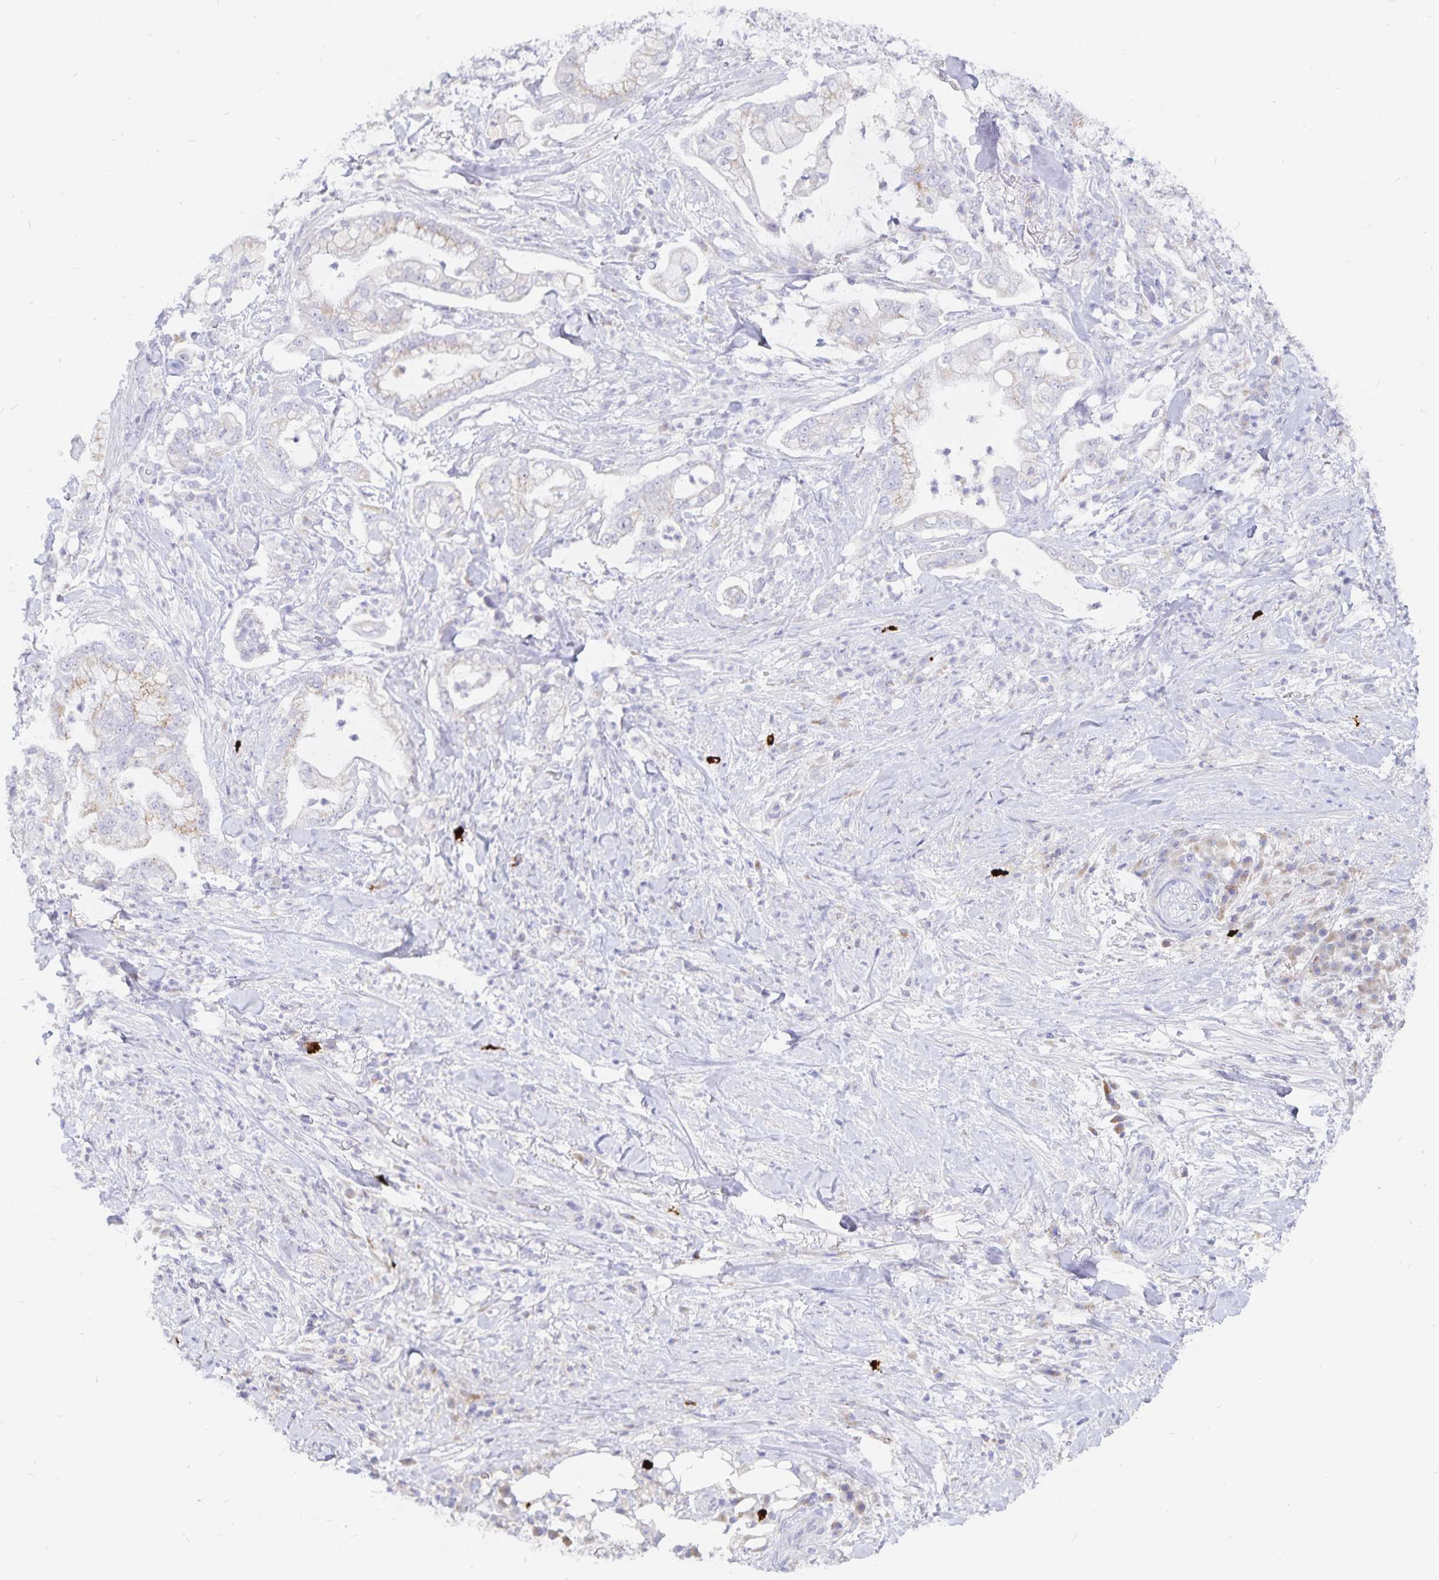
{"staining": {"intensity": "weak", "quantity": "<25%", "location": "cytoplasmic/membranous"}, "tissue": "pancreatic cancer", "cell_type": "Tumor cells", "image_type": "cancer", "snomed": [{"axis": "morphology", "description": "Adenocarcinoma, NOS"}, {"axis": "topography", "description": "Pancreas"}], "caption": "Tumor cells are negative for protein expression in human pancreatic adenocarcinoma. (Stains: DAB immunohistochemistry (IHC) with hematoxylin counter stain, Microscopy: brightfield microscopy at high magnification).", "gene": "PKHD1", "patient": {"sex": "female", "age": 69}}